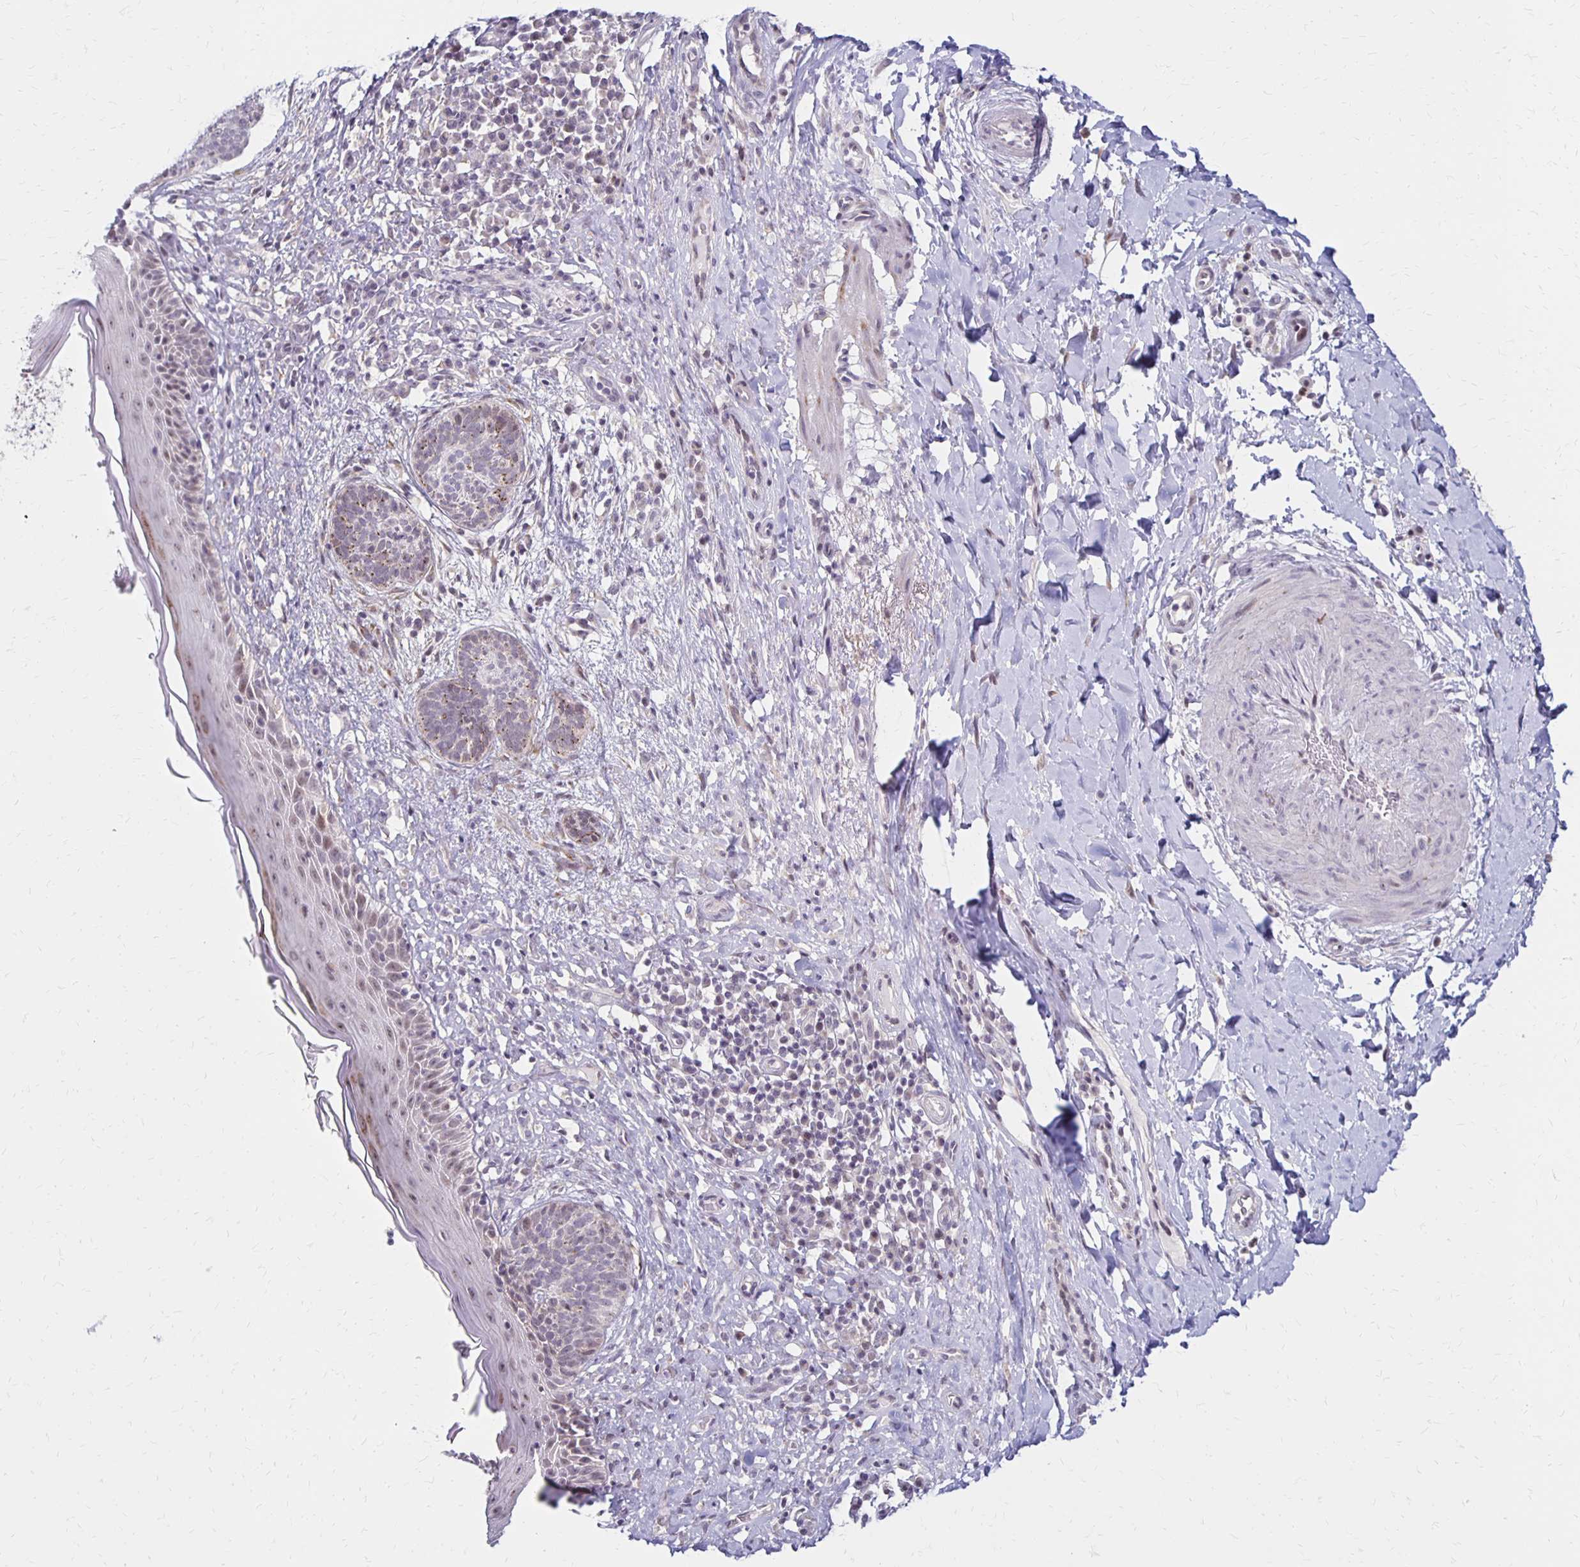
{"staining": {"intensity": "weak", "quantity": "<25%", "location": "cytoplasmic/membranous"}, "tissue": "skin cancer", "cell_type": "Tumor cells", "image_type": "cancer", "snomed": [{"axis": "morphology", "description": "Basal cell carcinoma"}, {"axis": "topography", "description": "Skin"}], "caption": "IHC histopathology image of human skin basal cell carcinoma stained for a protein (brown), which demonstrates no staining in tumor cells.", "gene": "DAGLA", "patient": {"sex": "male", "age": 89}}